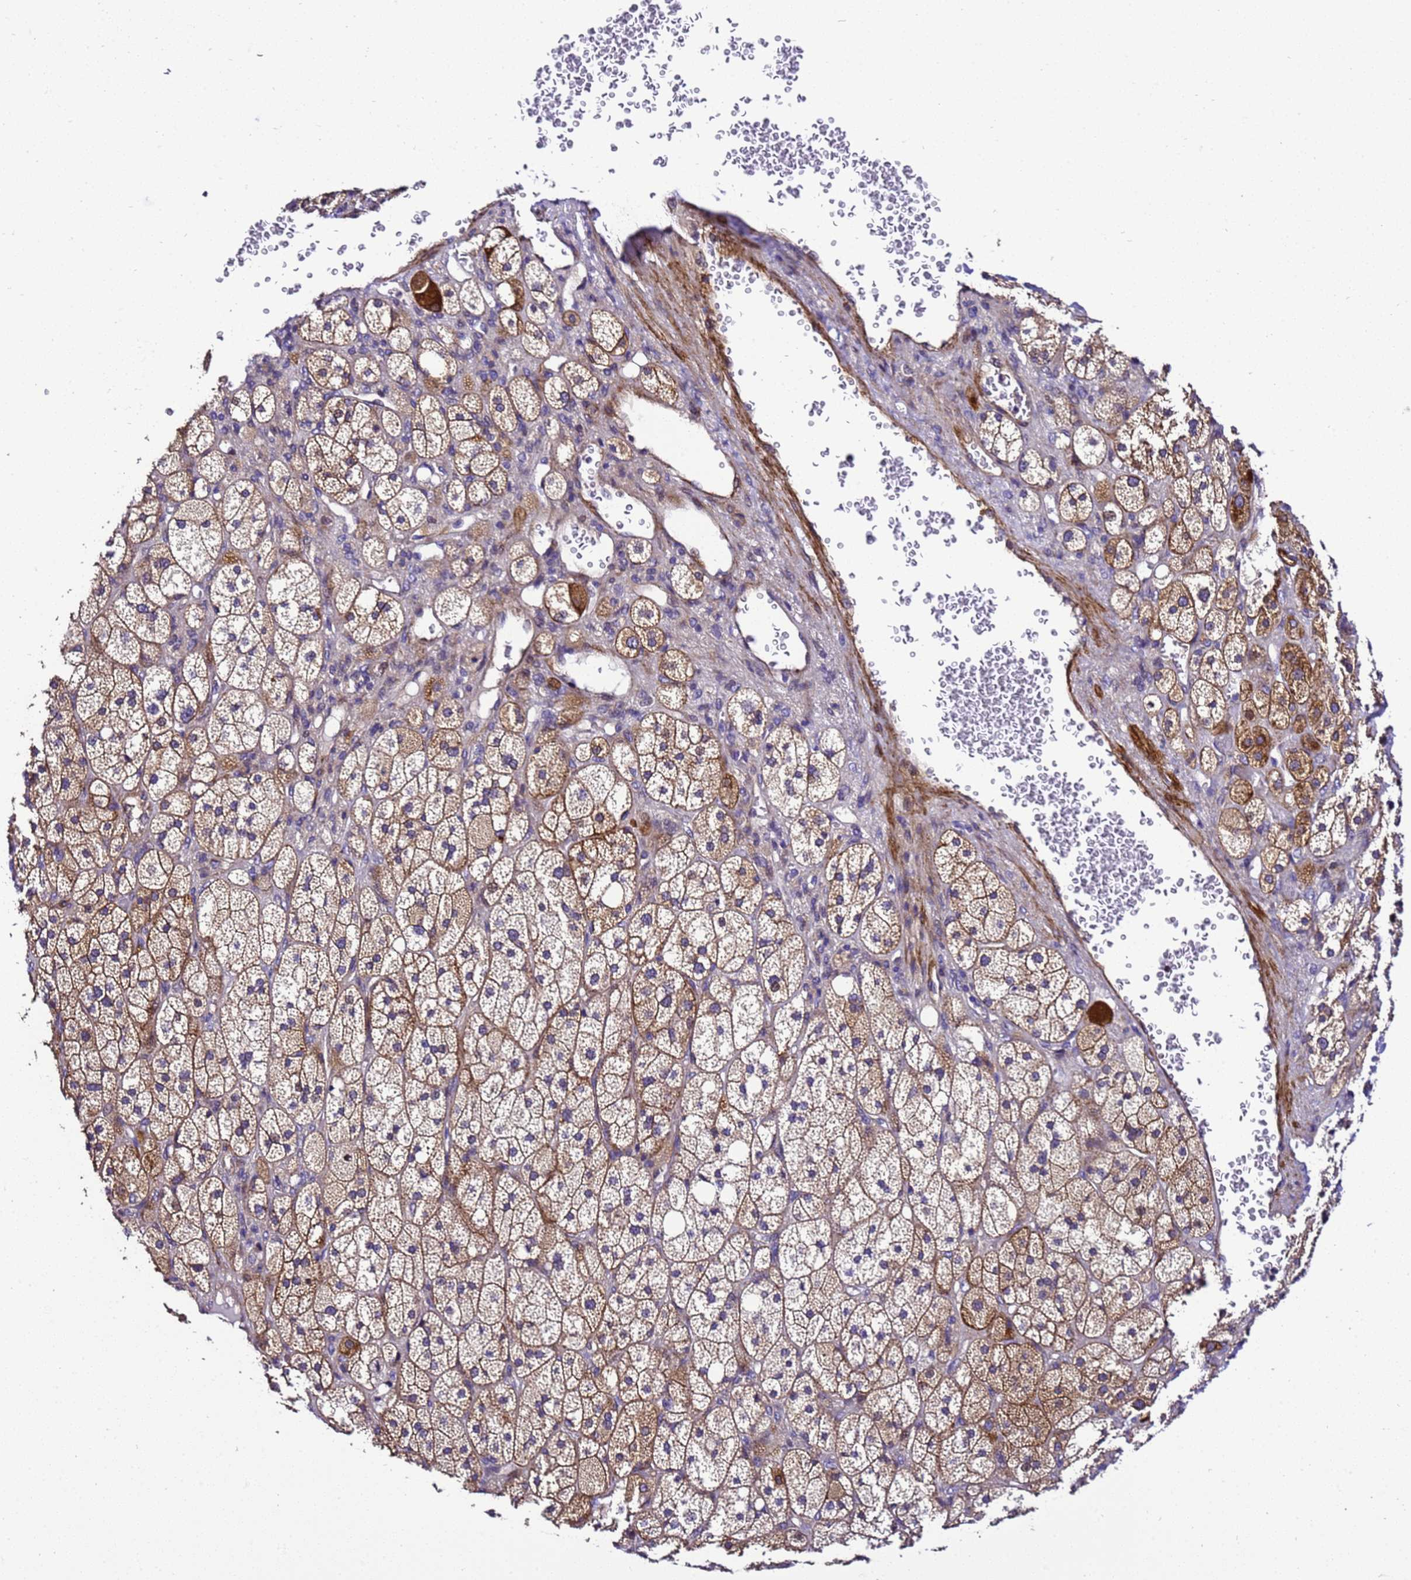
{"staining": {"intensity": "moderate", "quantity": ">75%", "location": "cytoplasmic/membranous"}, "tissue": "adrenal gland", "cell_type": "Glandular cells", "image_type": "normal", "snomed": [{"axis": "morphology", "description": "Normal tissue, NOS"}, {"axis": "topography", "description": "Adrenal gland"}], "caption": "A micrograph of human adrenal gland stained for a protein demonstrates moderate cytoplasmic/membranous brown staining in glandular cells.", "gene": "ZNF417", "patient": {"sex": "male", "age": 61}}